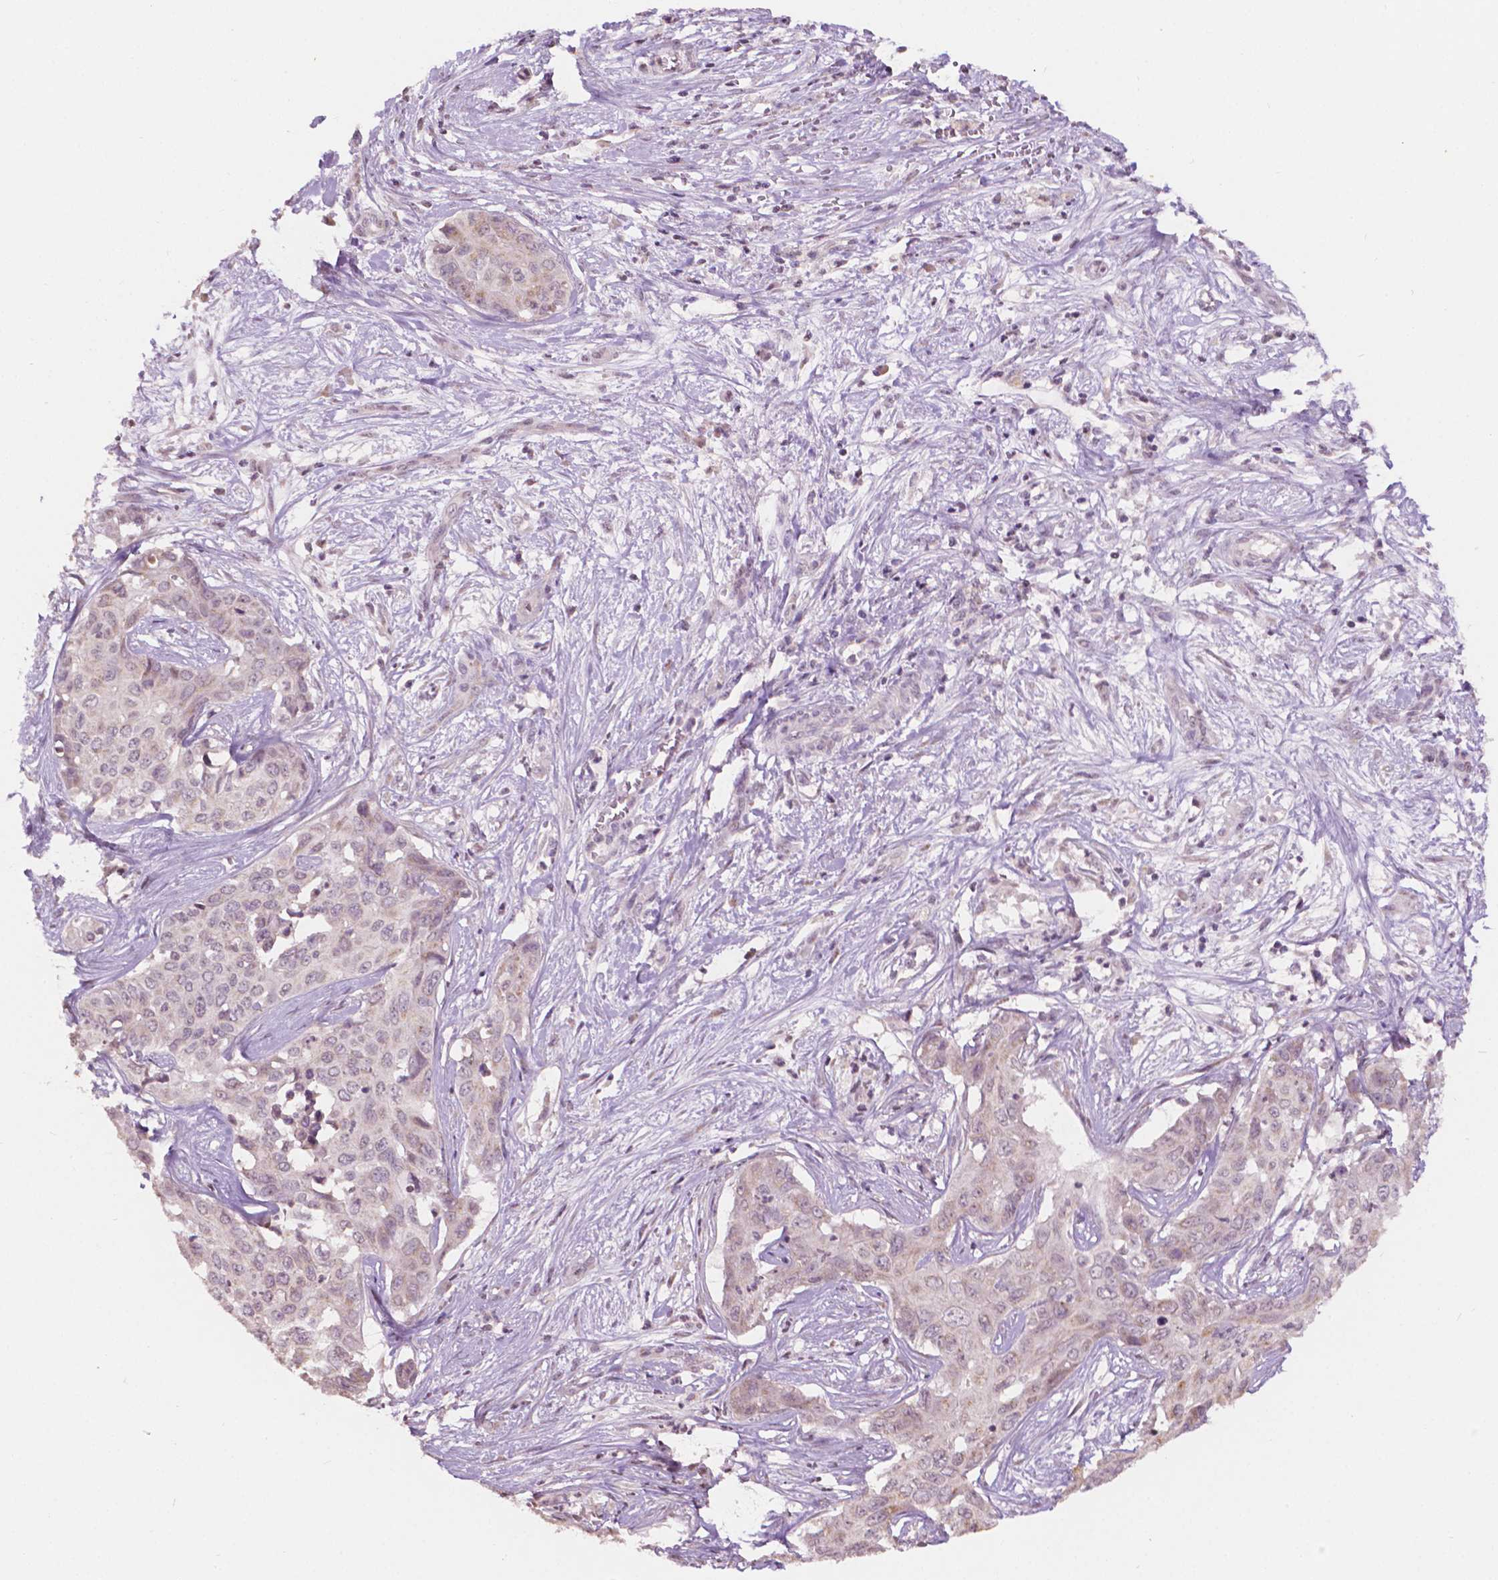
{"staining": {"intensity": "negative", "quantity": "none", "location": "none"}, "tissue": "liver cancer", "cell_type": "Tumor cells", "image_type": "cancer", "snomed": [{"axis": "morphology", "description": "Cholangiocarcinoma"}, {"axis": "topography", "description": "Liver"}], "caption": "Histopathology image shows no significant protein positivity in tumor cells of cholangiocarcinoma (liver).", "gene": "NOS1AP", "patient": {"sex": "female", "age": 65}}